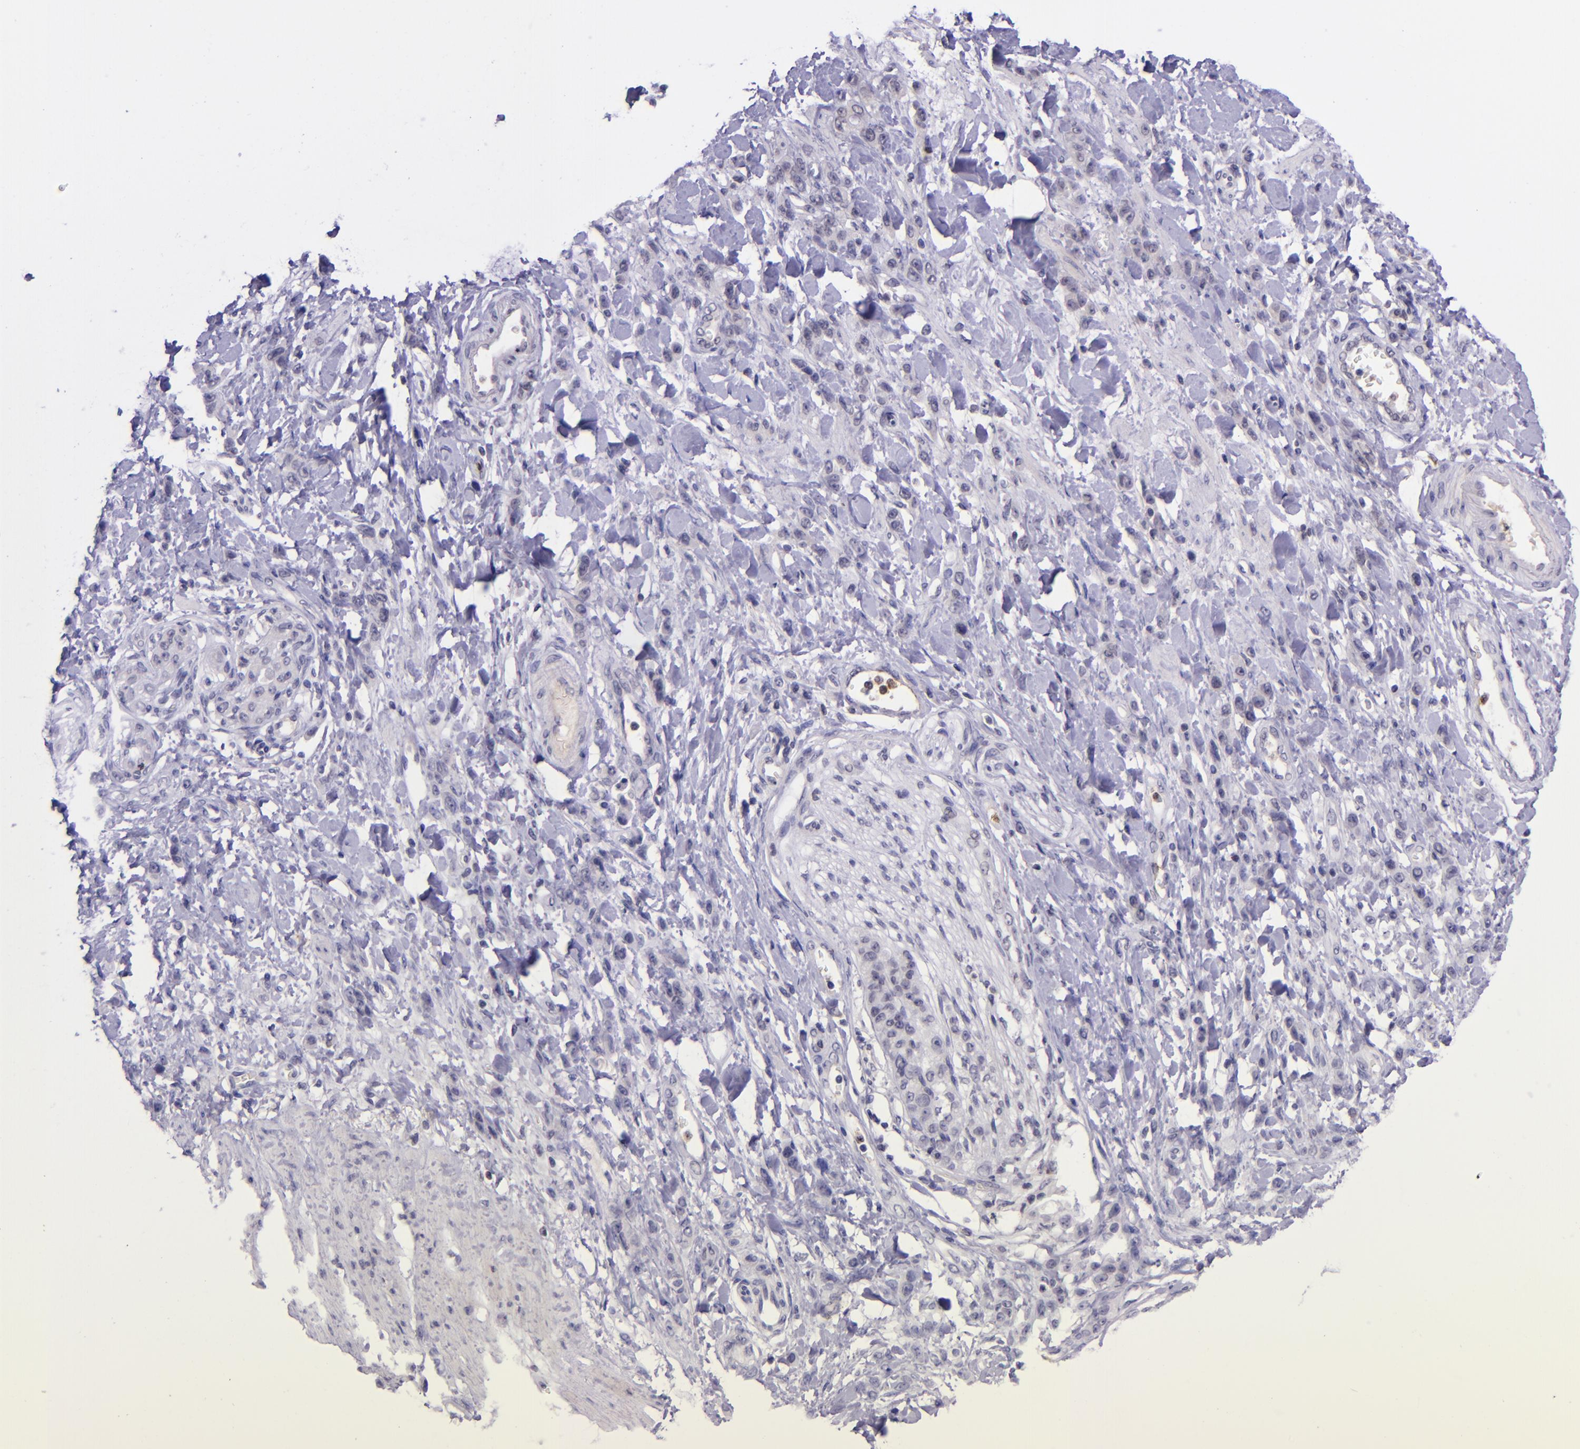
{"staining": {"intensity": "negative", "quantity": "none", "location": "none"}, "tissue": "stomach cancer", "cell_type": "Tumor cells", "image_type": "cancer", "snomed": [{"axis": "morphology", "description": "Normal tissue, NOS"}, {"axis": "morphology", "description": "Adenocarcinoma, NOS"}, {"axis": "topography", "description": "Stomach"}], "caption": "This is a histopathology image of immunohistochemistry staining of stomach adenocarcinoma, which shows no staining in tumor cells. Brightfield microscopy of IHC stained with DAB (3,3'-diaminobenzidine) (brown) and hematoxylin (blue), captured at high magnification.", "gene": "SELL", "patient": {"sex": "male", "age": 82}}